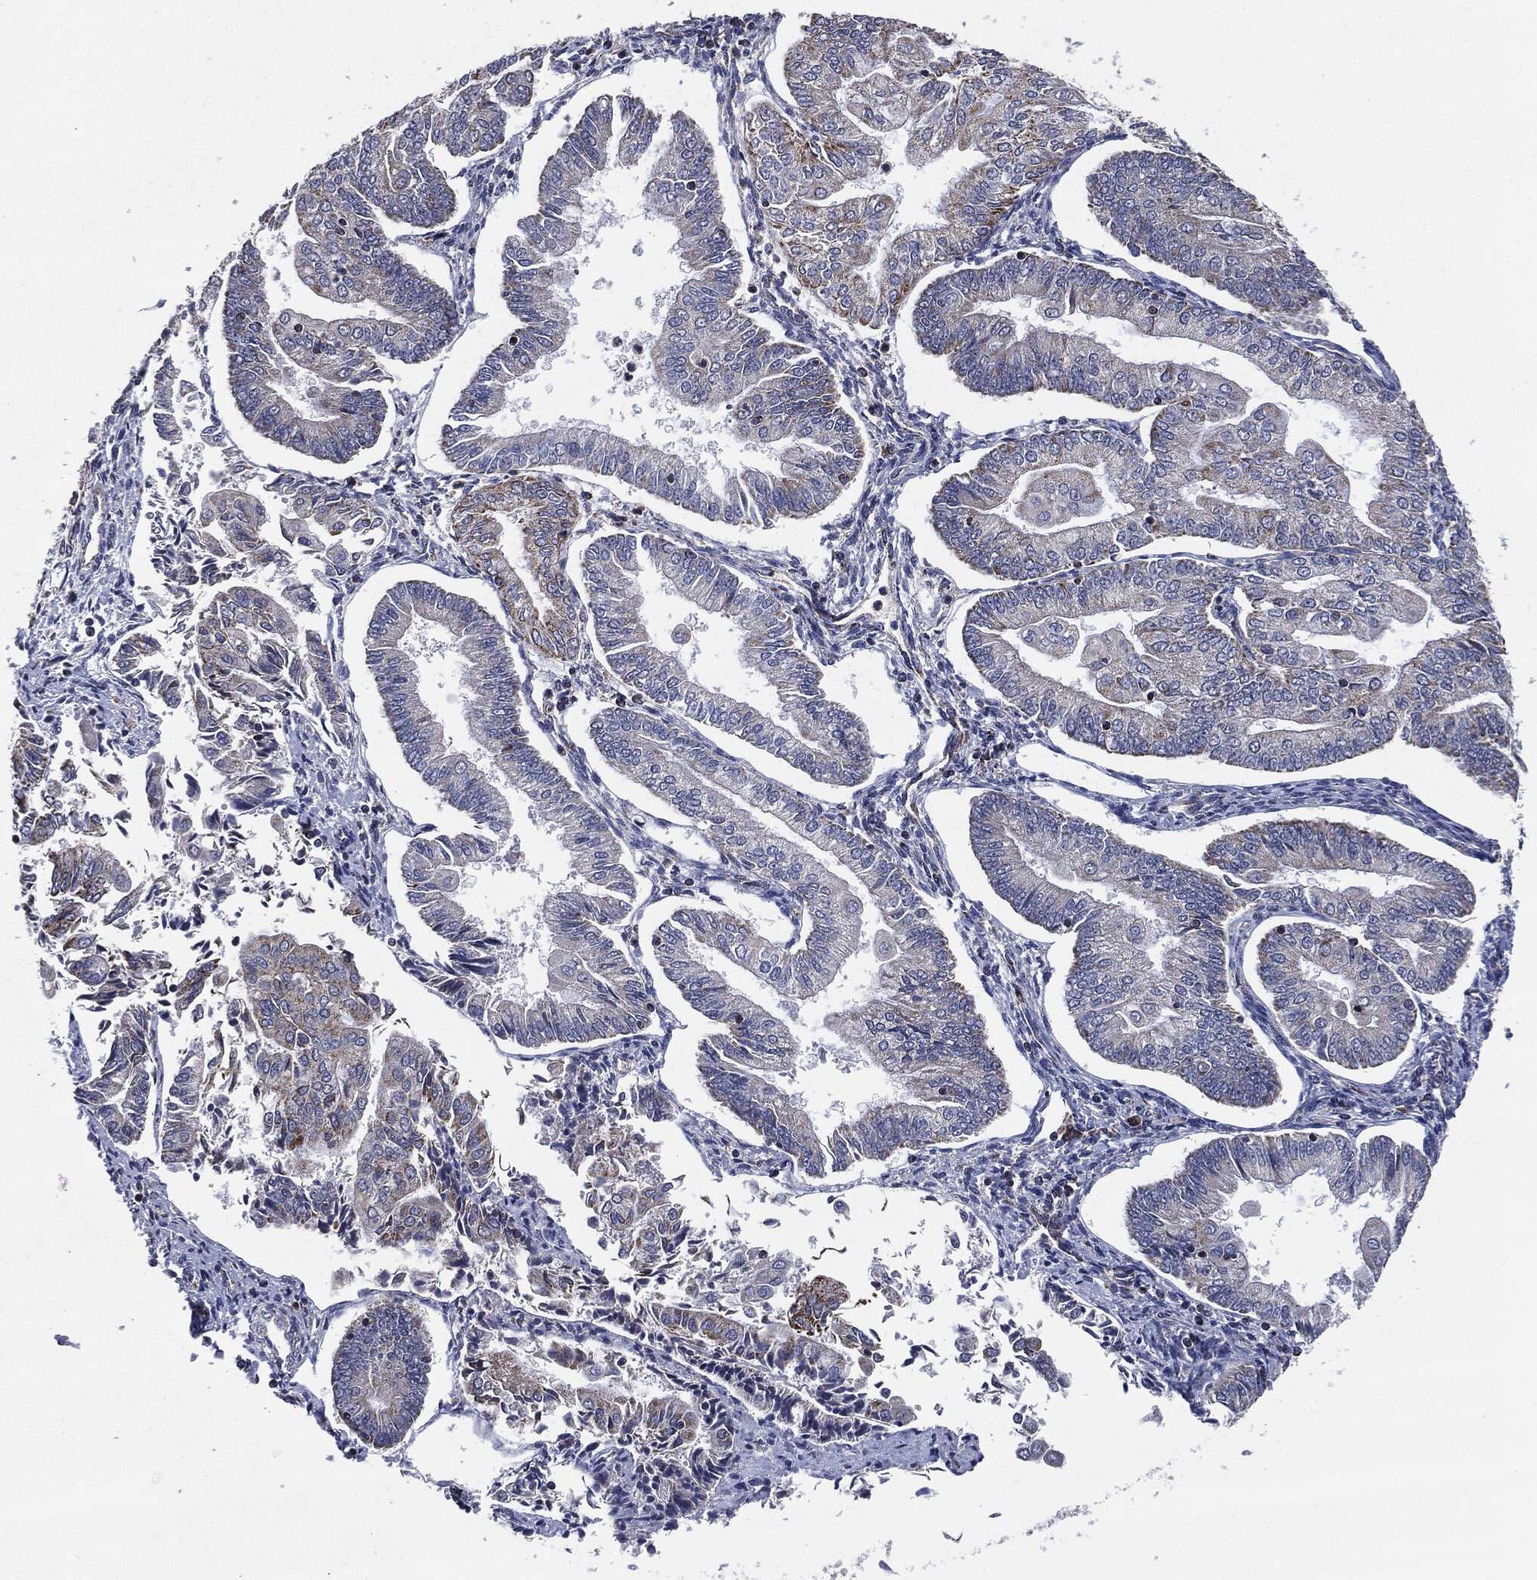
{"staining": {"intensity": "moderate", "quantity": "<25%", "location": "cytoplasmic/membranous"}, "tissue": "endometrial cancer", "cell_type": "Tumor cells", "image_type": "cancer", "snomed": [{"axis": "morphology", "description": "Adenocarcinoma, NOS"}, {"axis": "topography", "description": "Endometrium"}], "caption": "Immunohistochemistry micrograph of endometrial cancer stained for a protein (brown), which shows low levels of moderate cytoplasmic/membranous positivity in approximately <25% of tumor cells.", "gene": "NDUFV2", "patient": {"sex": "female", "age": 56}}